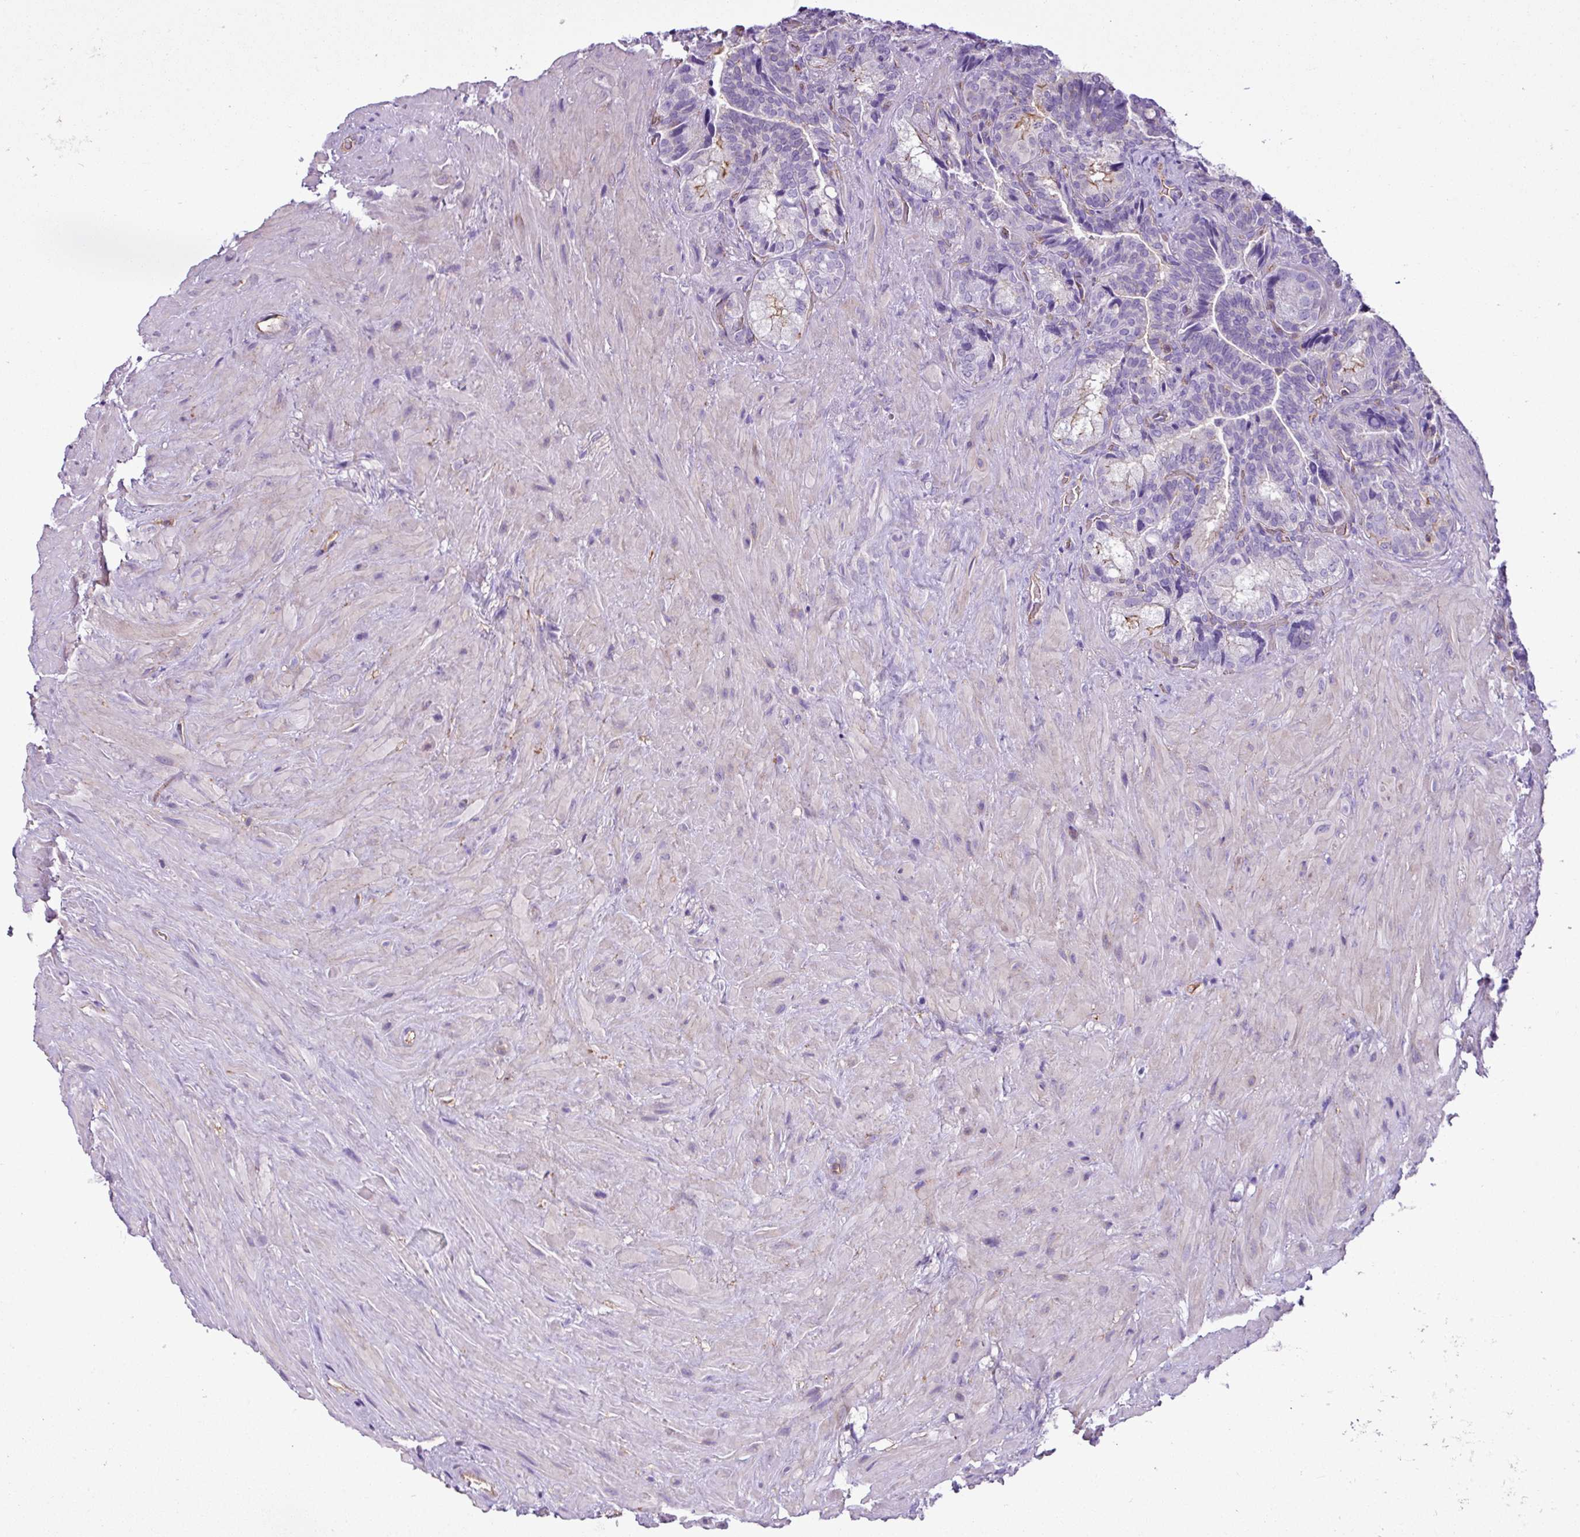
{"staining": {"intensity": "moderate", "quantity": "<25%", "location": "cytoplasmic/membranous"}, "tissue": "seminal vesicle", "cell_type": "Glandular cells", "image_type": "normal", "snomed": [{"axis": "morphology", "description": "Normal tissue, NOS"}, {"axis": "topography", "description": "Seminal veicle"}], "caption": "Normal seminal vesicle was stained to show a protein in brown. There is low levels of moderate cytoplasmic/membranous positivity in approximately <25% of glandular cells.", "gene": "EME2", "patient": {"sex": "male", "age": 68}}